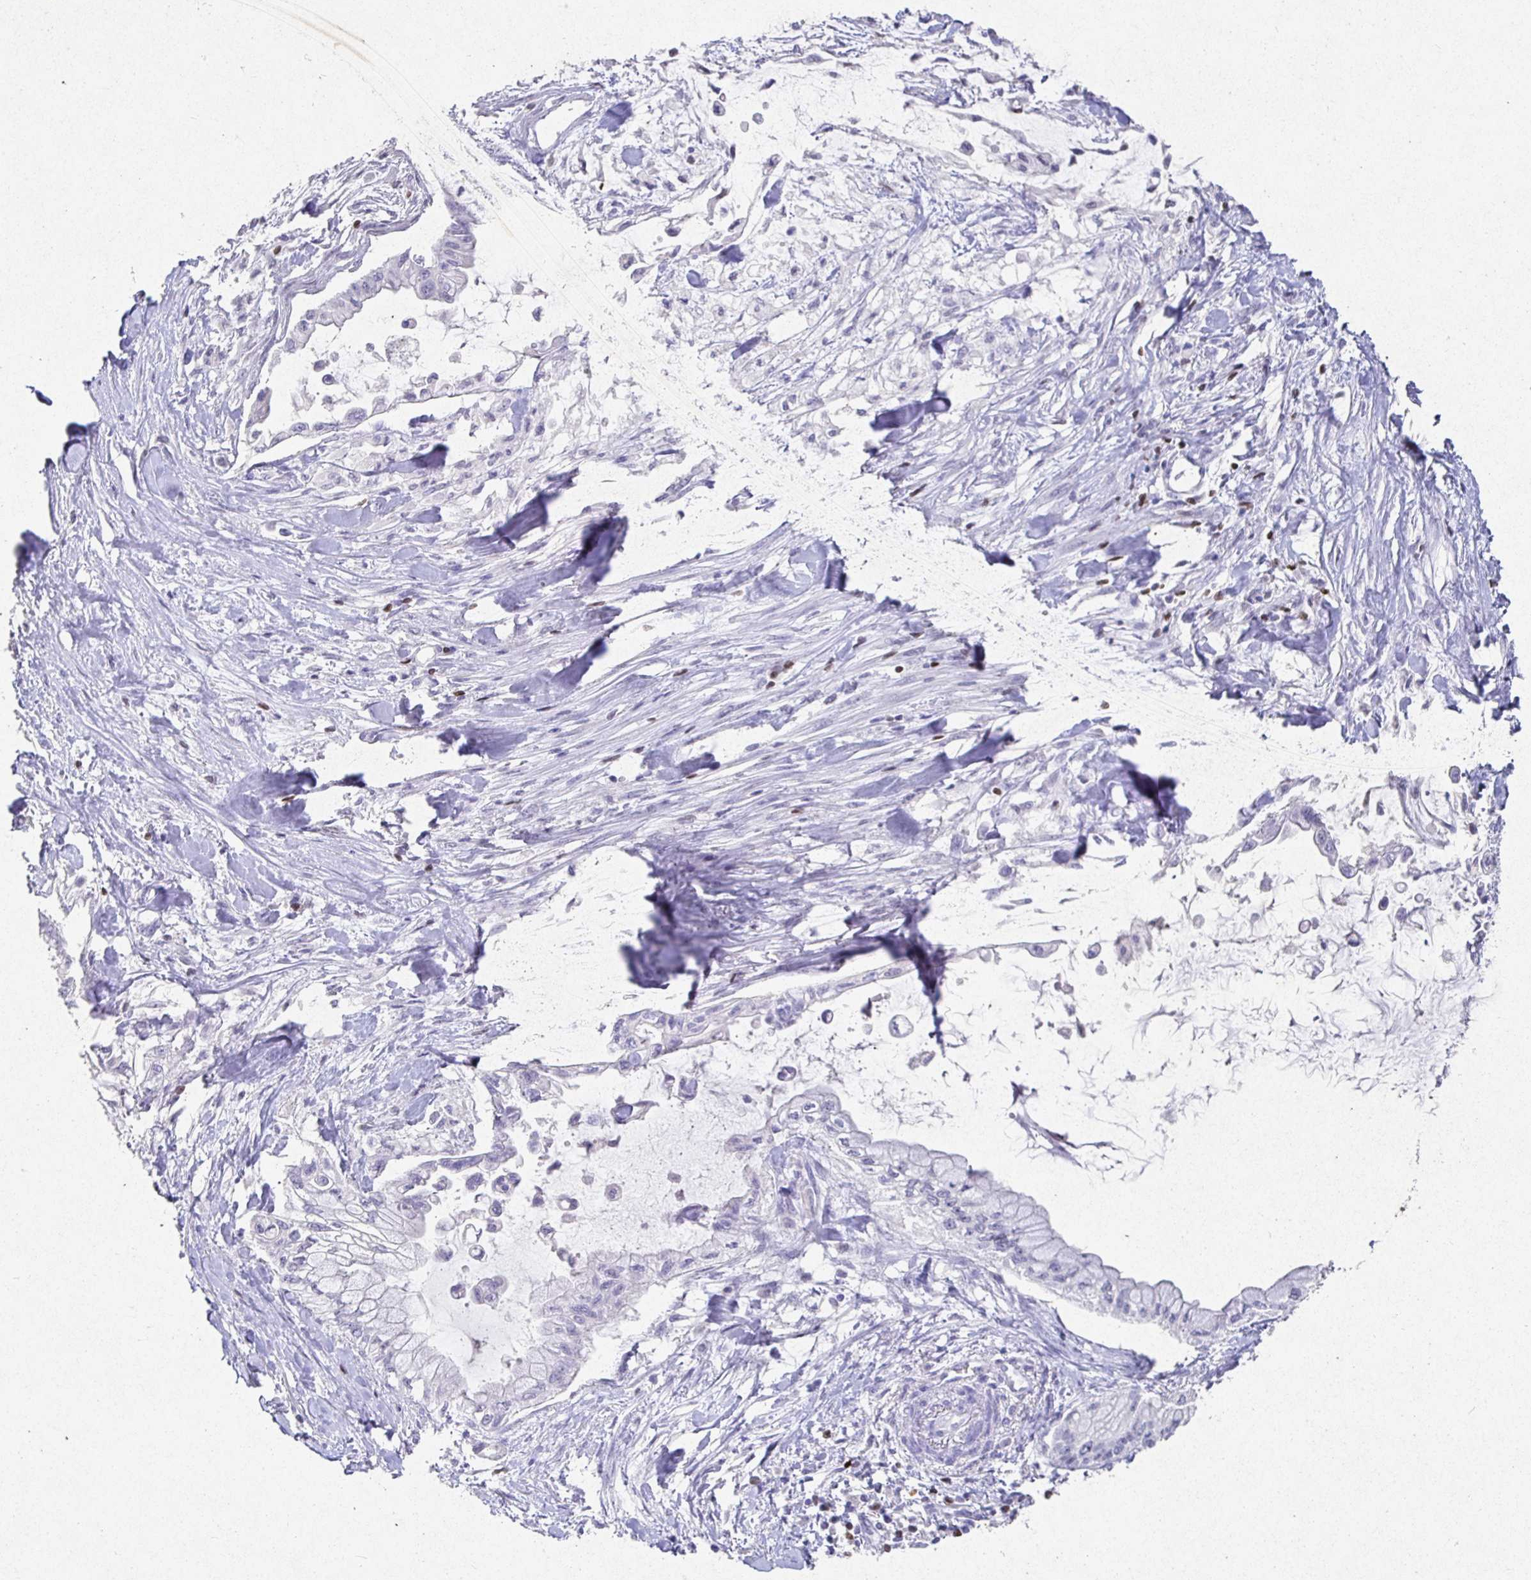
{"staining": {"intensity": "negative", "quantity": "none", "location": "none"}, "tissue": "pancreatic cancer", "cell_type": "Tumor cells", "image_type": "cancer", "snomed": [{"axis": "morphology", "description": "Adenocarcinoma, NOS"}, {"axis": "topography", "description": "Pancreas"}], "caption": "Tumor cells show no significant positivity in pancreatic adenocarcinoma.", "gene": "SATB1", "patient": {"sex": "male", "age": 48}}